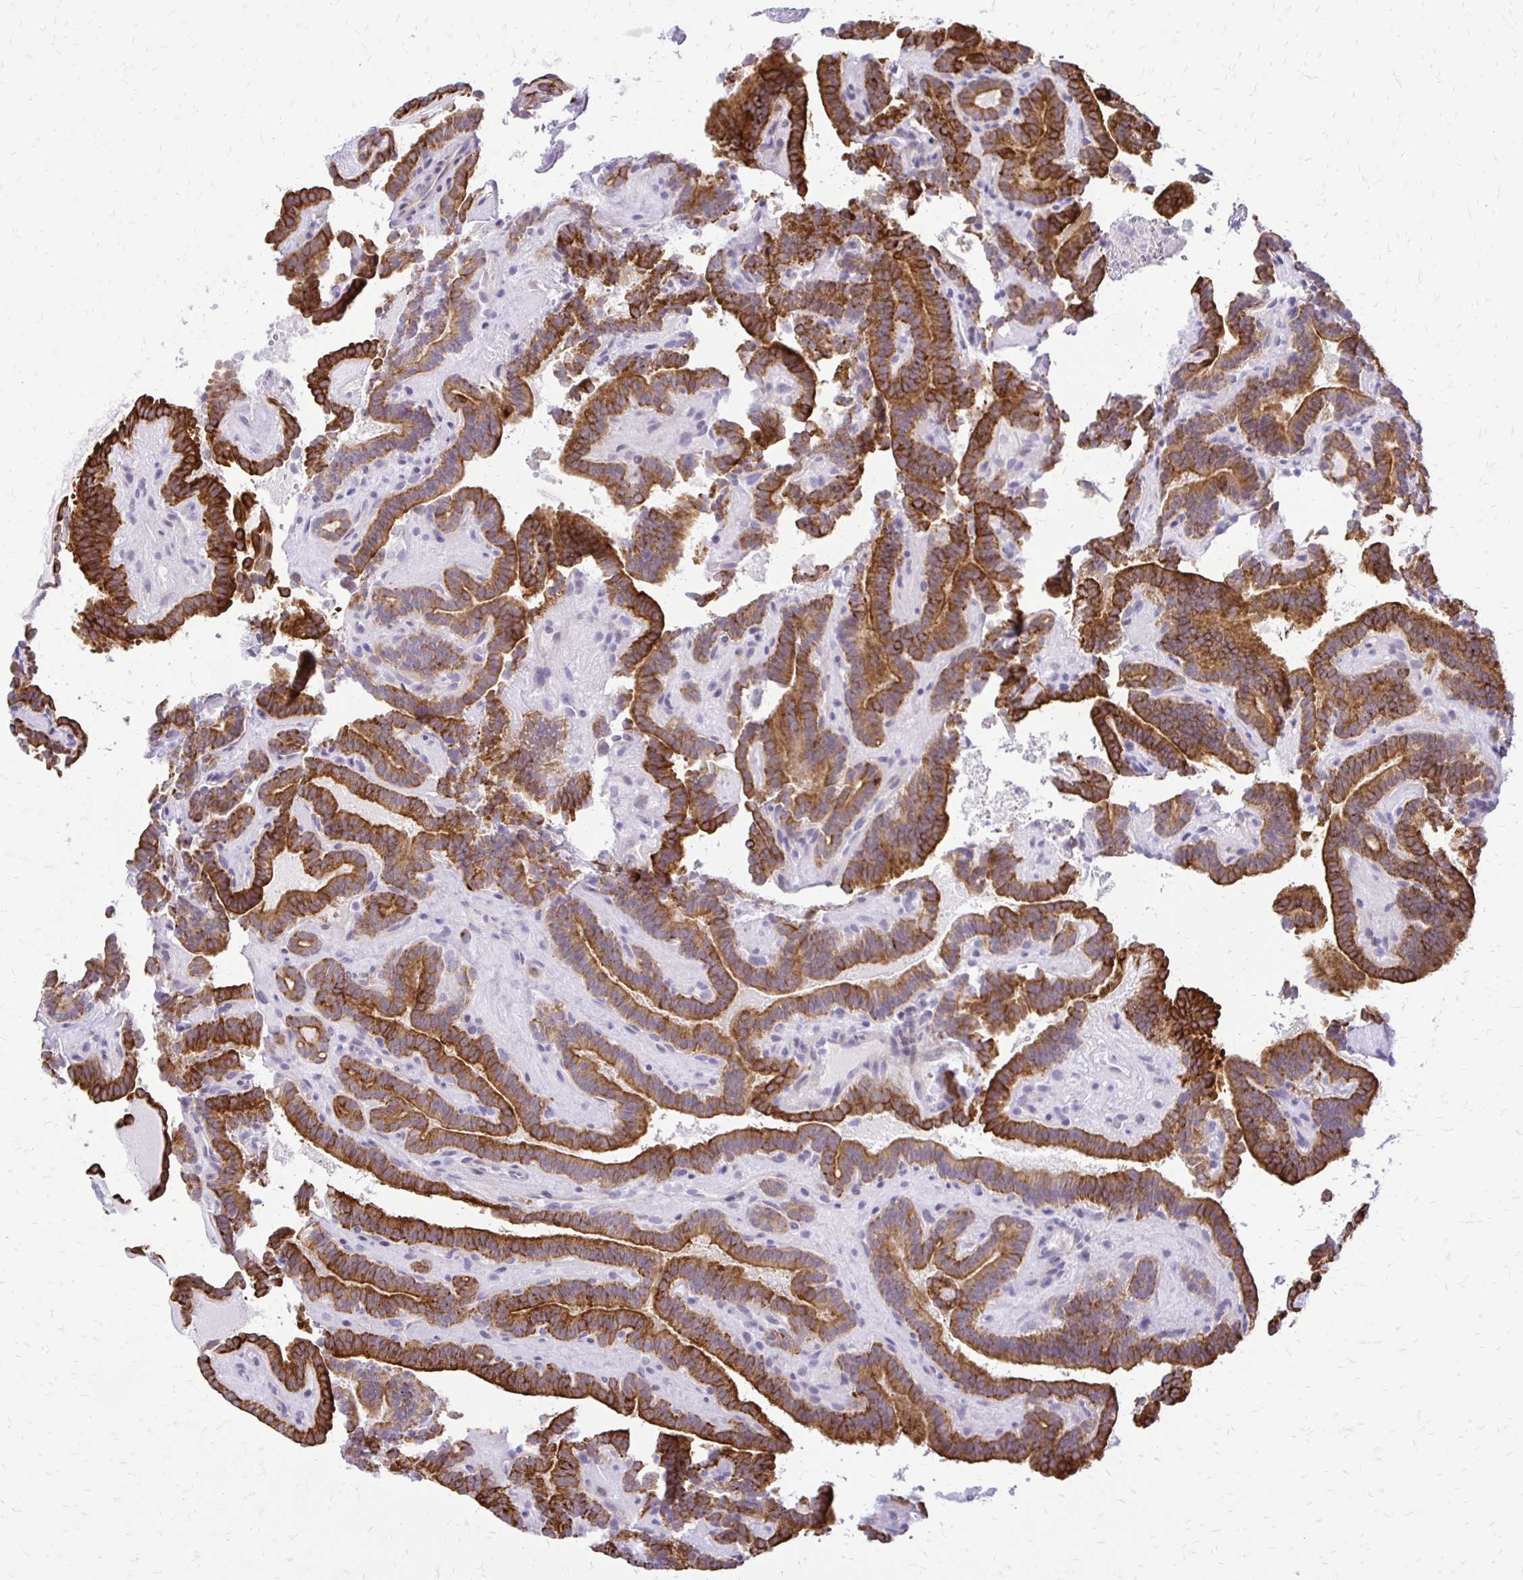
{"staining": {"intensity": "strong", "quantity": ">75%", "location": "cytoplasmic/membranous"}, "tissue": "thyroid cancer", "cell_type": "Tumor cells", "image_type": "cancer", "snomed": [{"axis": "morphology", "description": "Papillary adenocarcinoma, NOS"}, {"axis": "topography", "description": "Thyroid gland"}], "caption": "Human thyroid cancer (papillary adenocarcinoma) stained with a protein marker reveals strong staining in tumor cells.", "gene": "EPYC", "patient": {"sex": "female", "age": 21}}